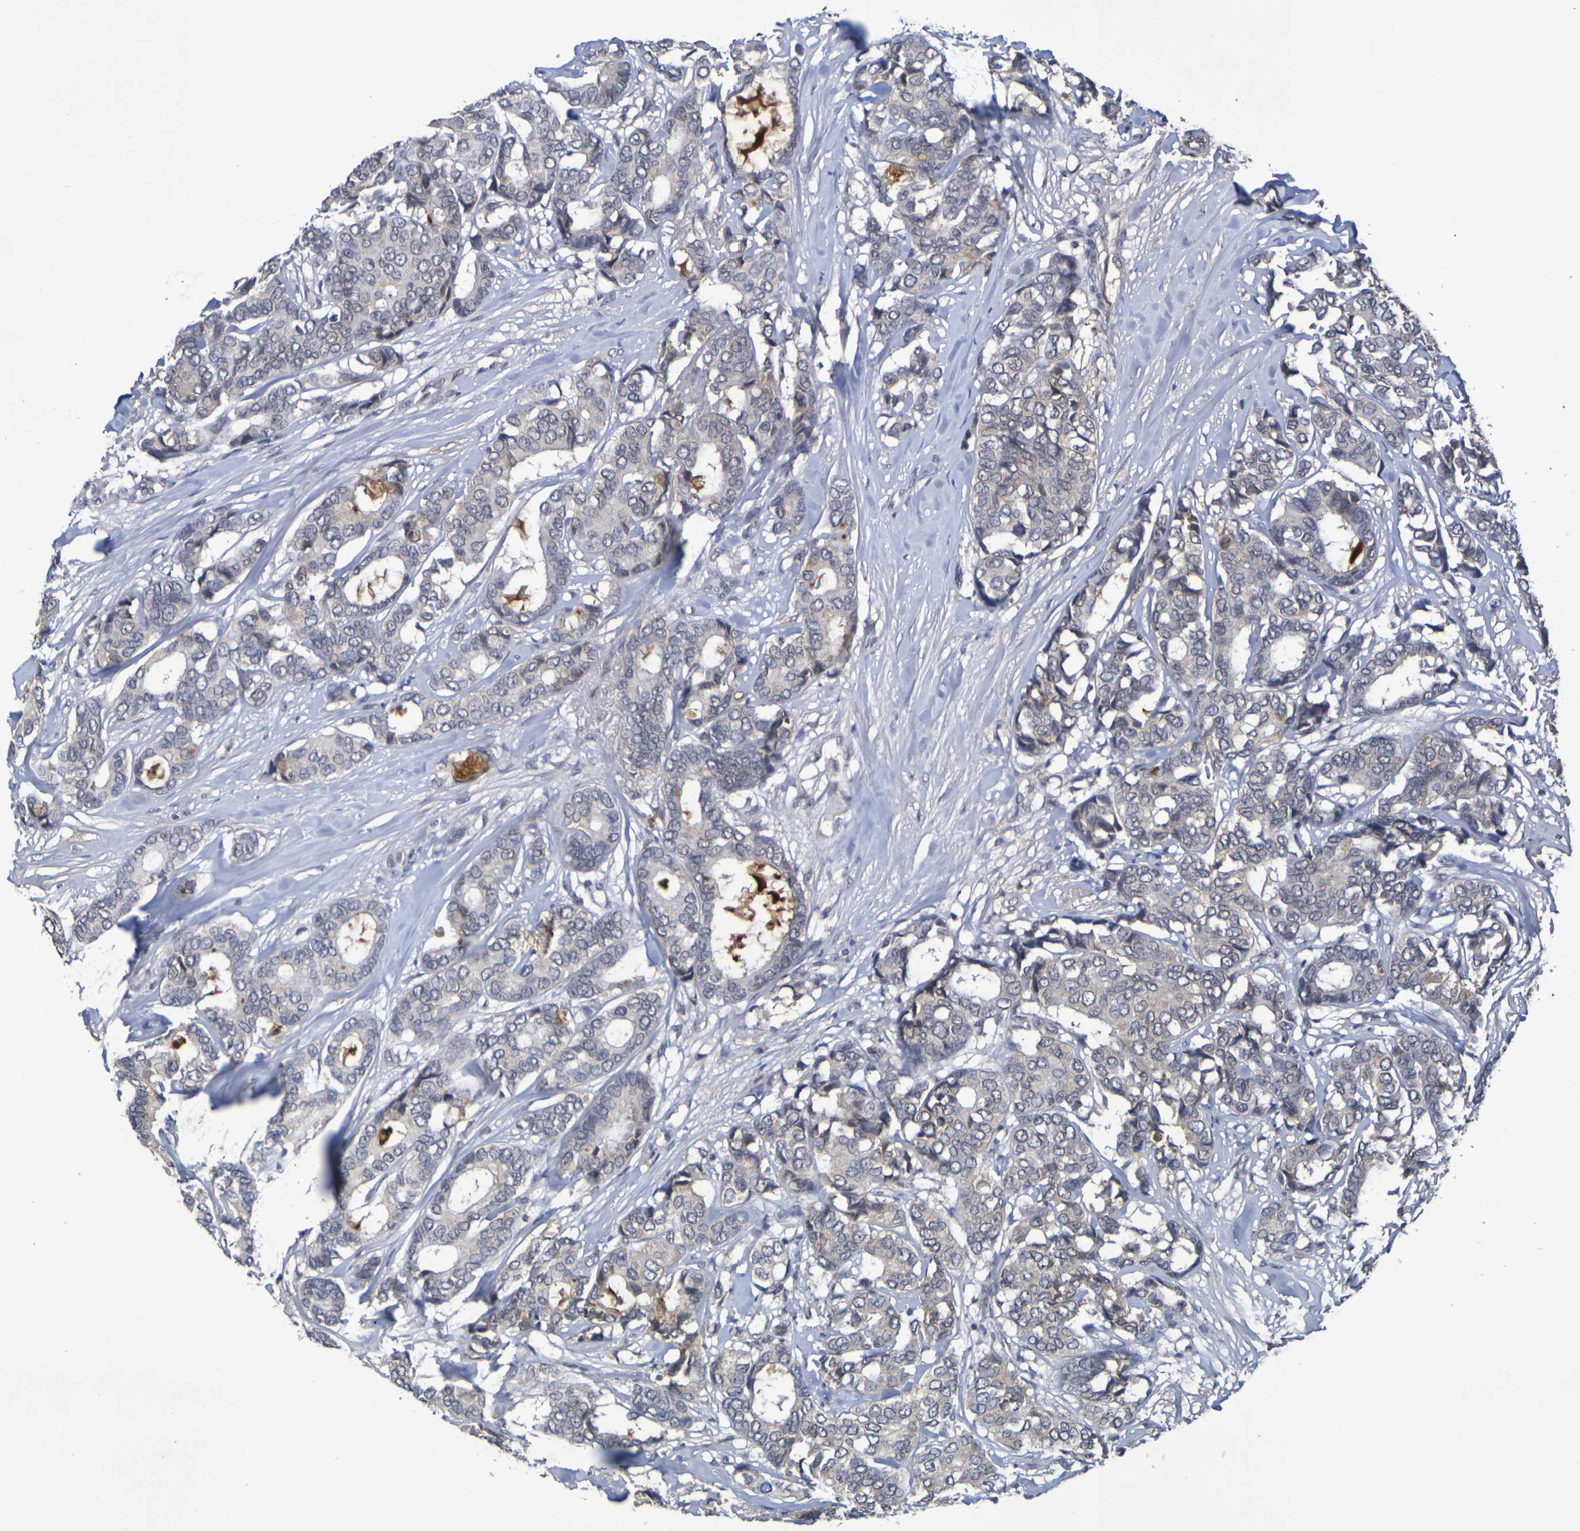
{"staining": {"intensity": "moderate", "quantity": "<25%", "location": "cytoplasmic/membranous"}, "tissue": "breast cancer", "cell_type": "Tumor cells", "image_type": "cancer", "snomed": [{"axis": "morphology", "description": "Duct carcinoma"}, {"axis": "topography", "description": "Breast"}], "caption": "Protein staining of breast cancer tissue reveals moderate cytoplasmic/membranous staining in about <25% of tumor cells. (IHC, brightfield microscopy, high magnification).", "gene": "TERF2", "patient": {"sex": "female", "age": 87}}